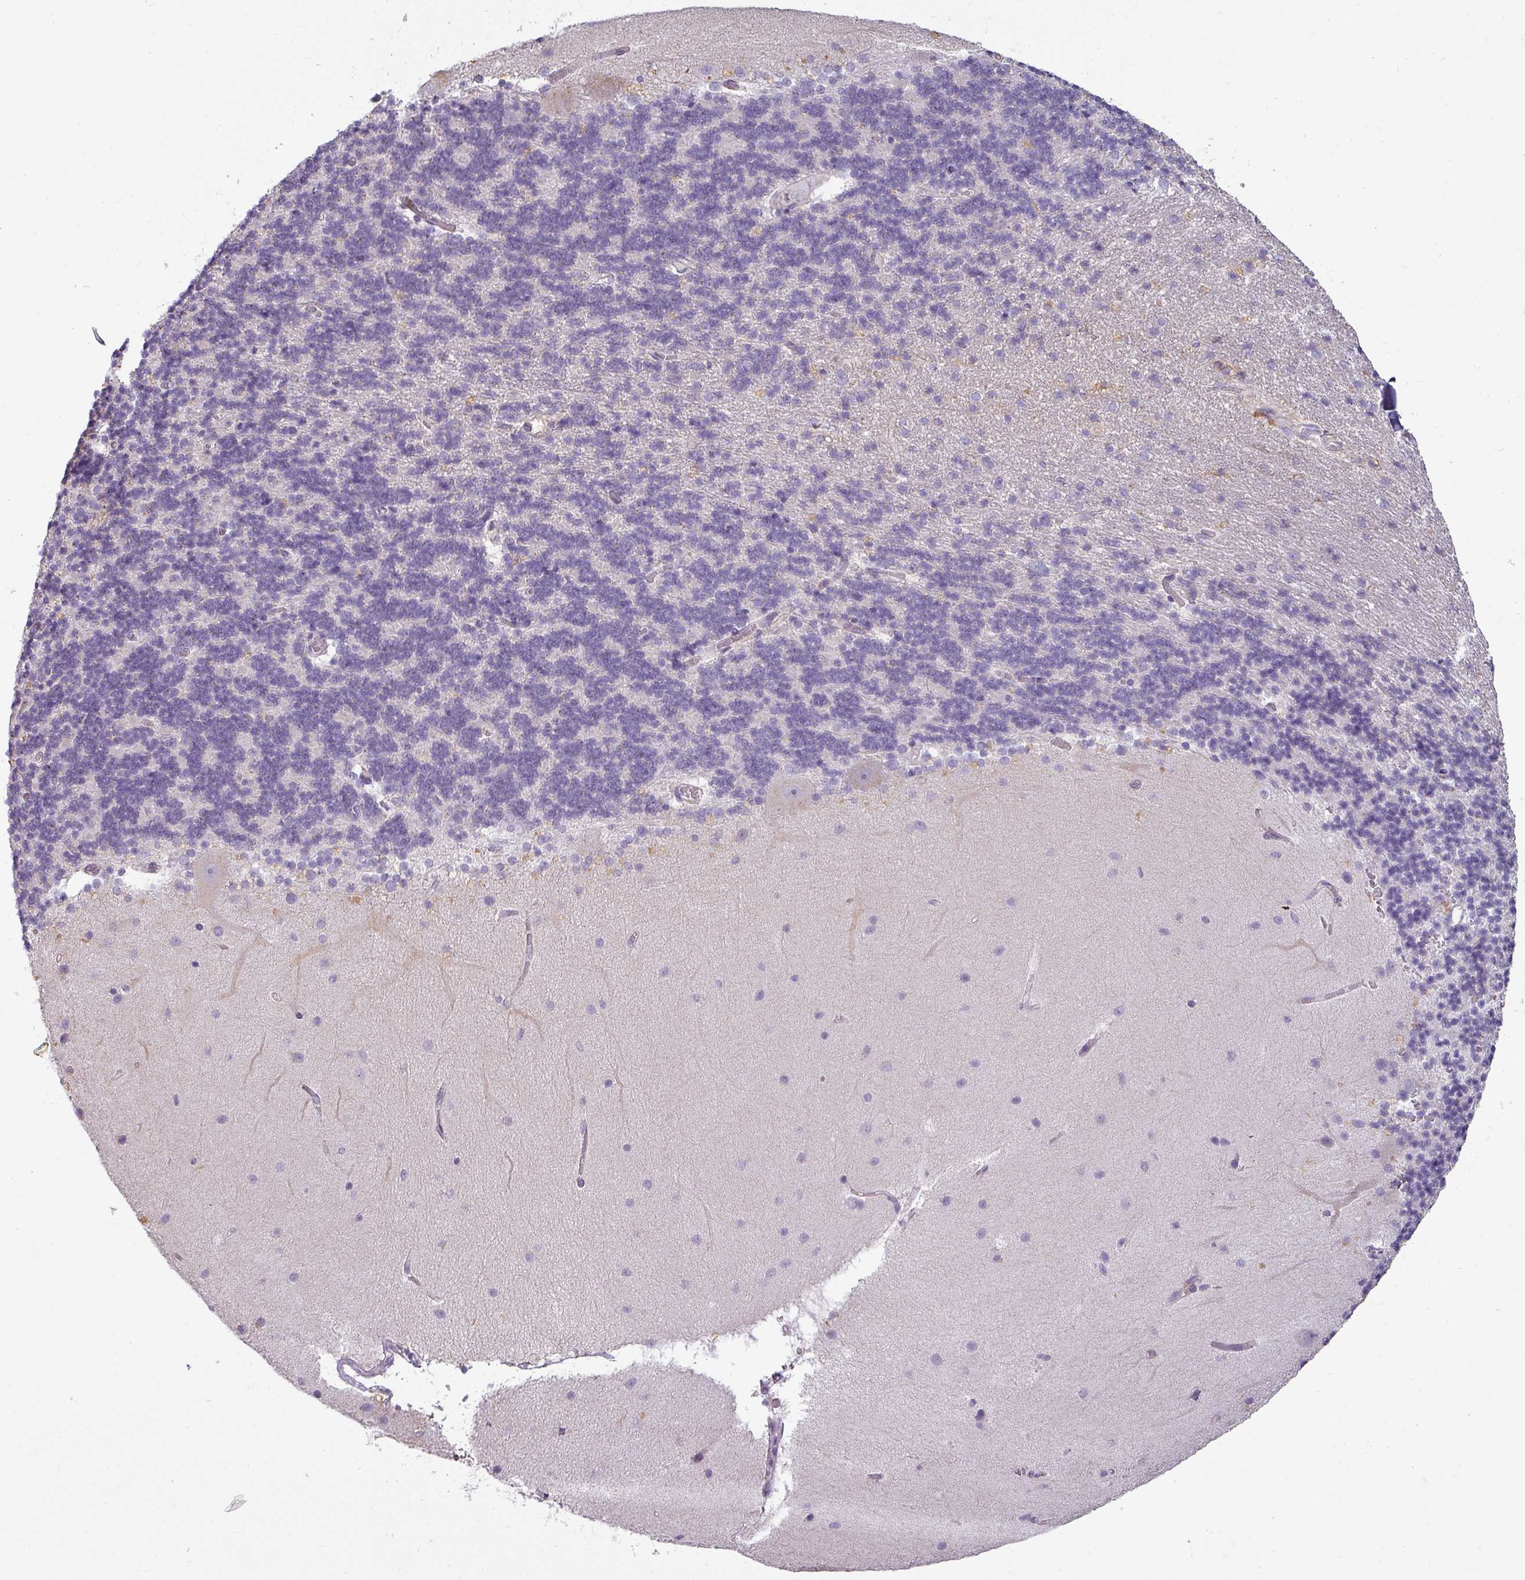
{"staining": {"intensity": "negative", "quantity": "none", "location": "none"}, "tissue": "cerebellum", "cell_type": "Cells in granular layer", "image_type": "normal", "snomed": [{"axis": "morphology", "description": "Normal tissue, NOS"}, {"axis": "topography", "description": "Cerebellum"}], "caption": "This is an IHC micrograph of unremarkable human cerebellum. There is no staining in cells in granular layer.", "gene": "ASB1", "patient": {"sex": "female", "age": 54}}